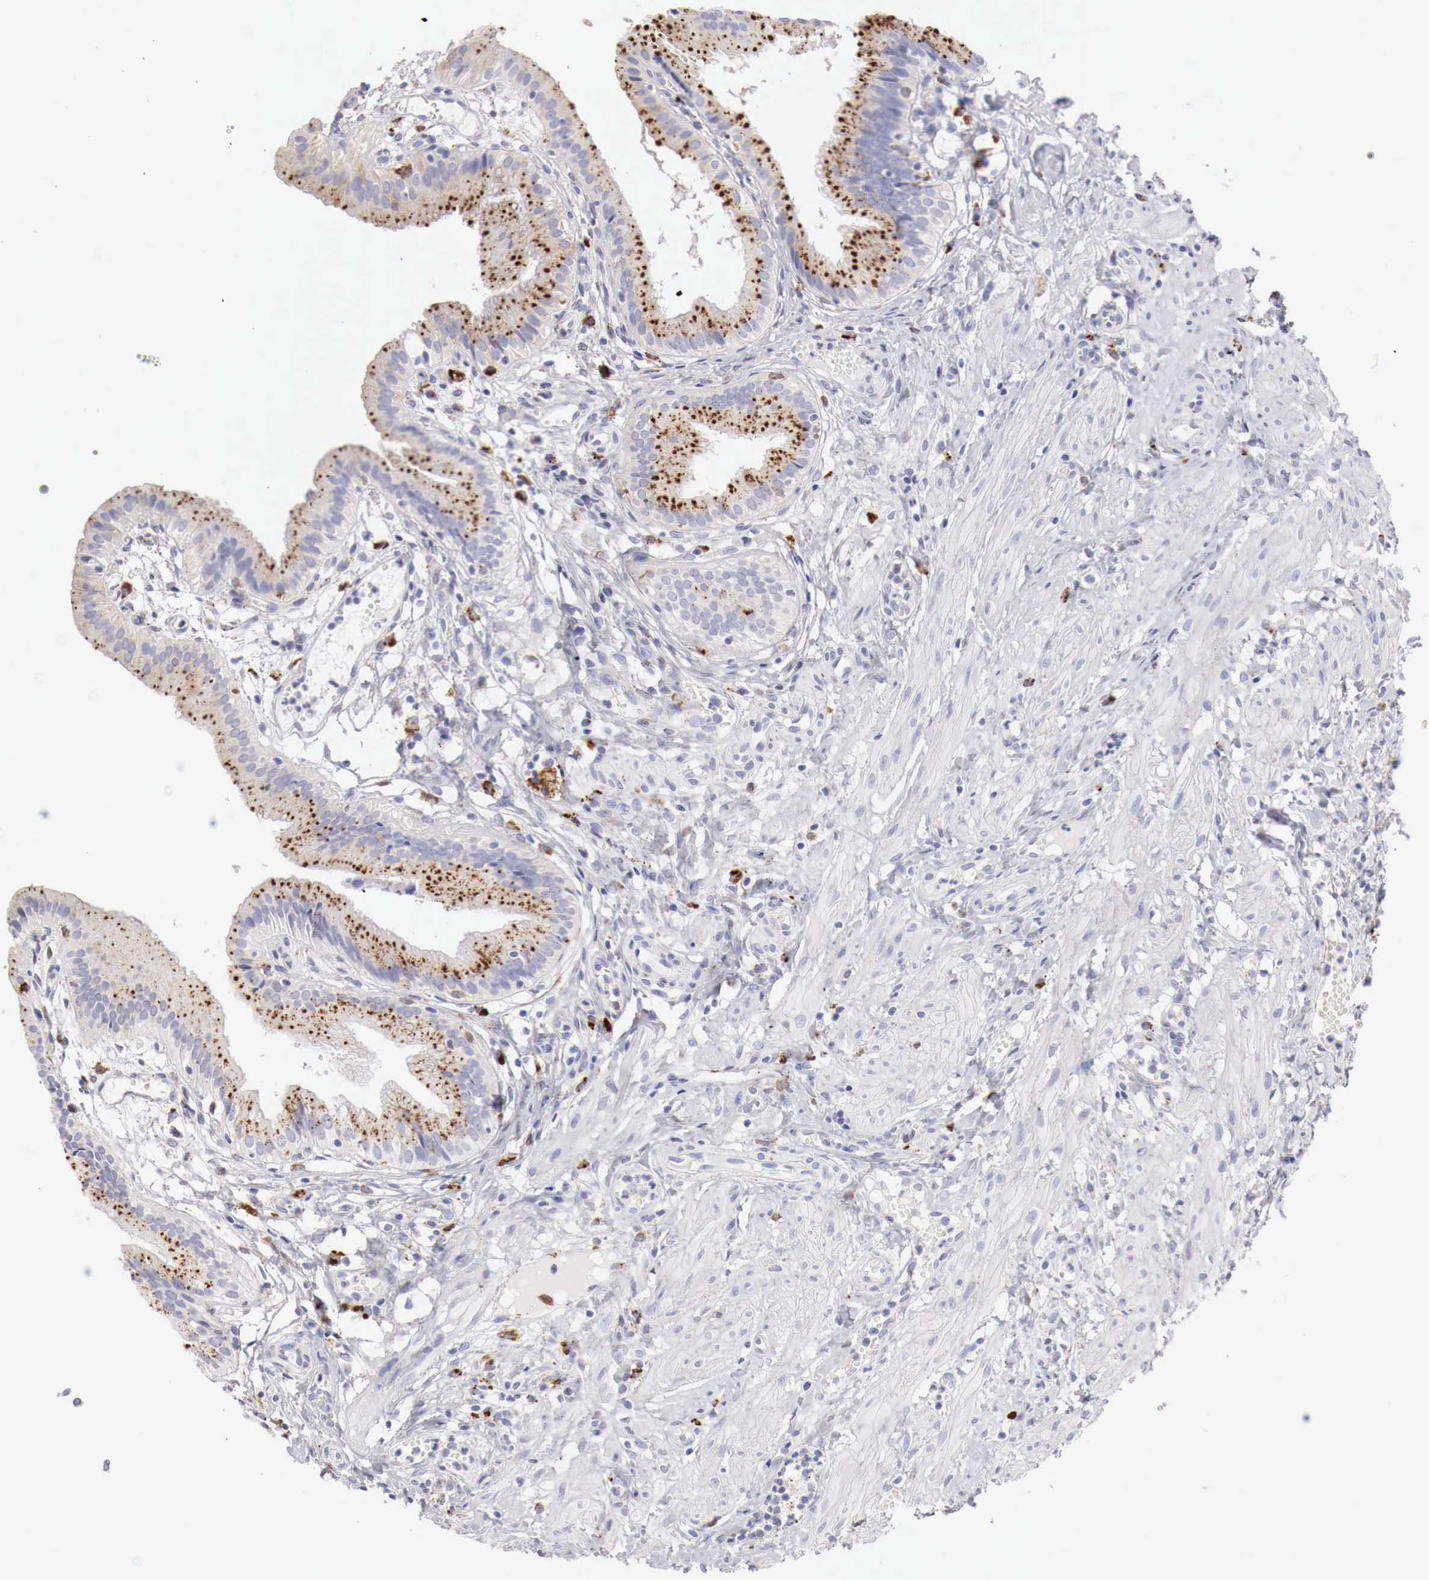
{"staining": {"intensity": "strong", "quantity": ">75%", "location": "cytoplasmic/membranous"}, "tissue": "gallbladder", "cell_type": "Glandular cells", "image_type": "normal", "snomed": [{"axis": "morphology", "description": "Normal tissue, NOS"}, {"axis": "topography", "description": "Gallbladder"}], "caption": "An immunohistochemistry (IHC) histopathology image of normal tissue is shown. Protein staining in brown shows strong cytoplasmic/membranous positivity in gallbladder within glandular cells.", "gene": "GLA", "patient": {"sex": "male", "age": 28}}